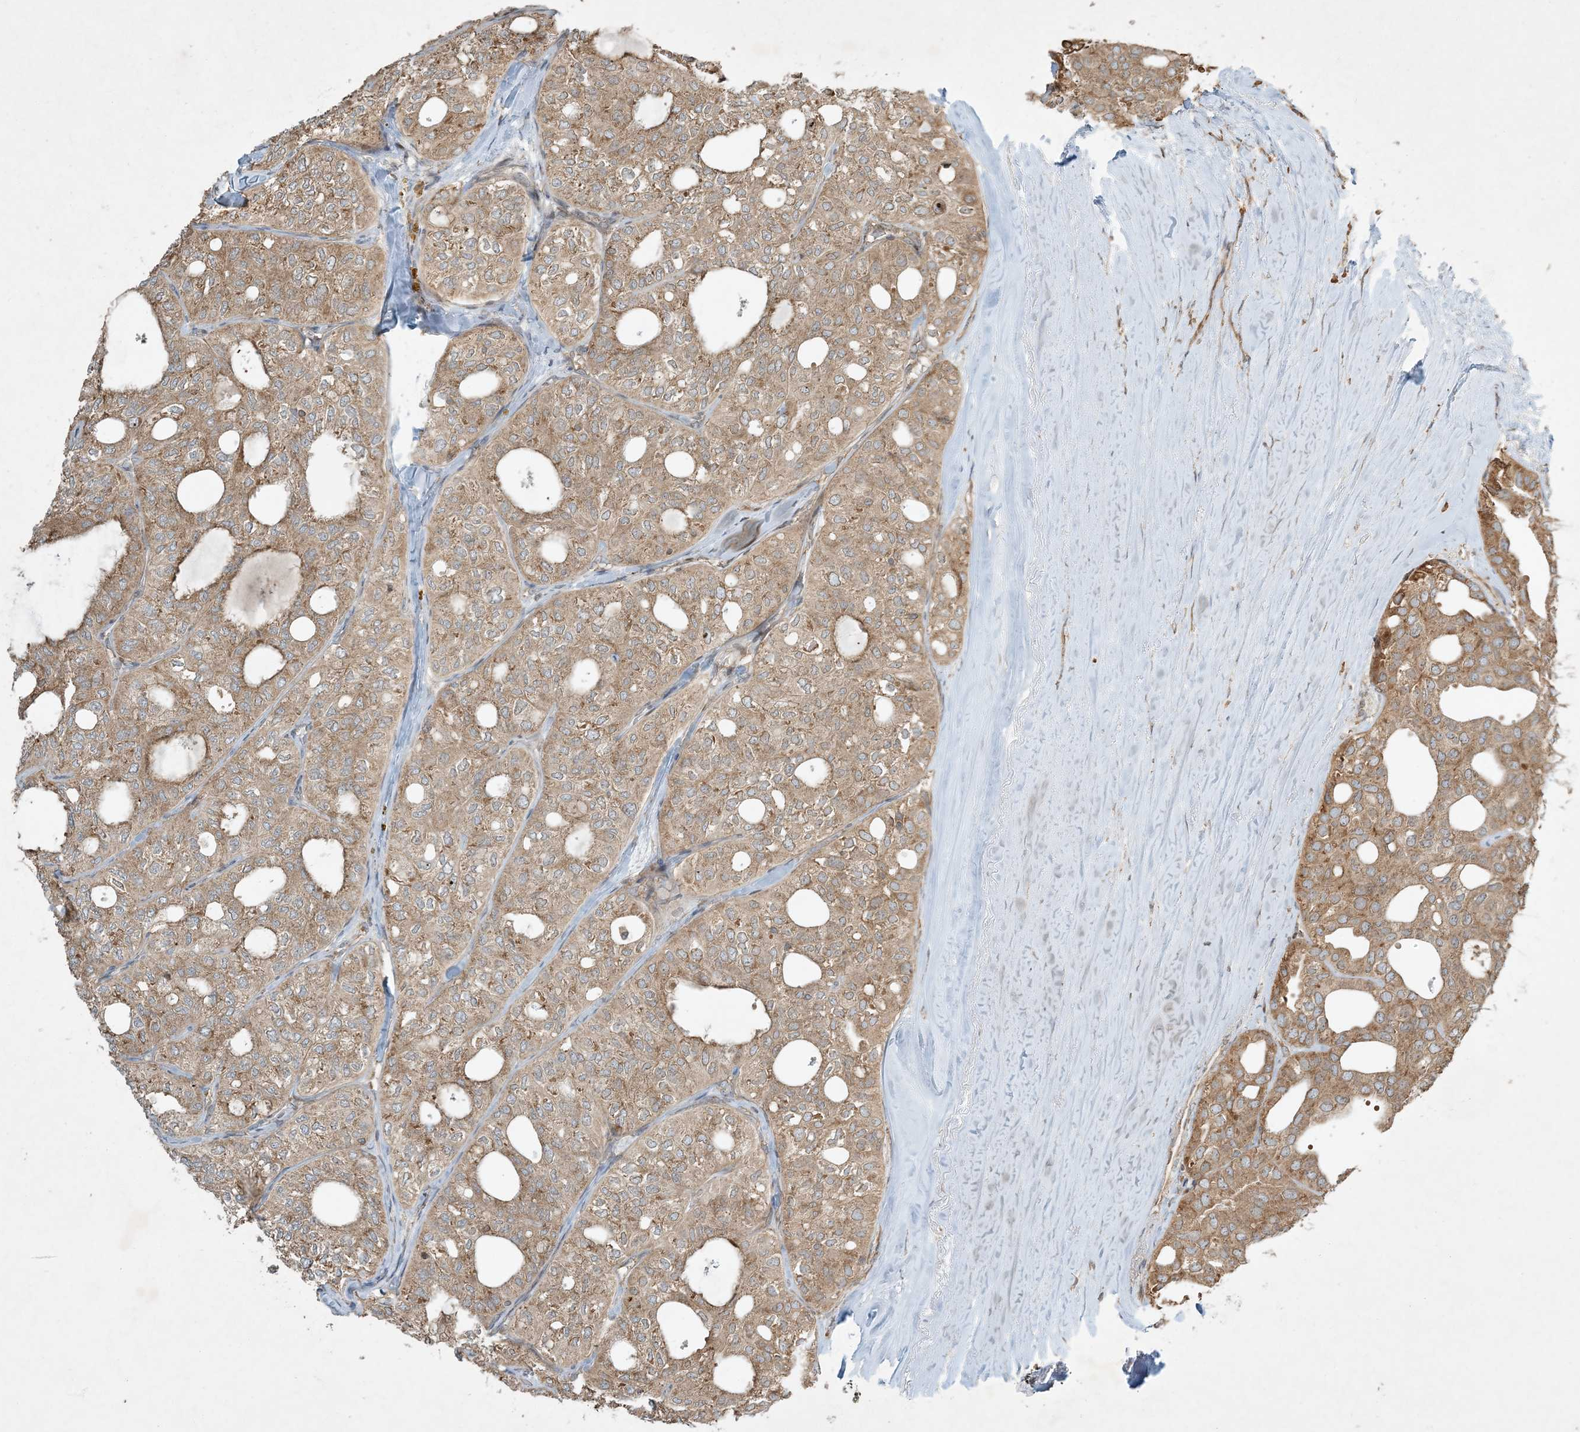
{"staining": {"intensity": "moderate", "quantity": ">75%", "location": "cytoplasmic/membranous"}, "tissue": "thyroid cancer", "cell_type": "Tumor cells", "image_type": "cancer", "snomed": [{"axis": "morphology", "description": "Follicular adenoma carcinoma, NOS"}, {"axis": "topography", "description": "Thyroid gland"}], "caption": "A brown stain shows moderate cytoplasmic/membranous staining of a protein in human follicular adenoma carcinoma (thyroid) tumor cells. Using DAB (brown) and hematoxylin (blue) stains, captured at high magnification using brightfield microscopy.", "gene": "COMMD8", "patient": {"sex": "male", "age": 75}}